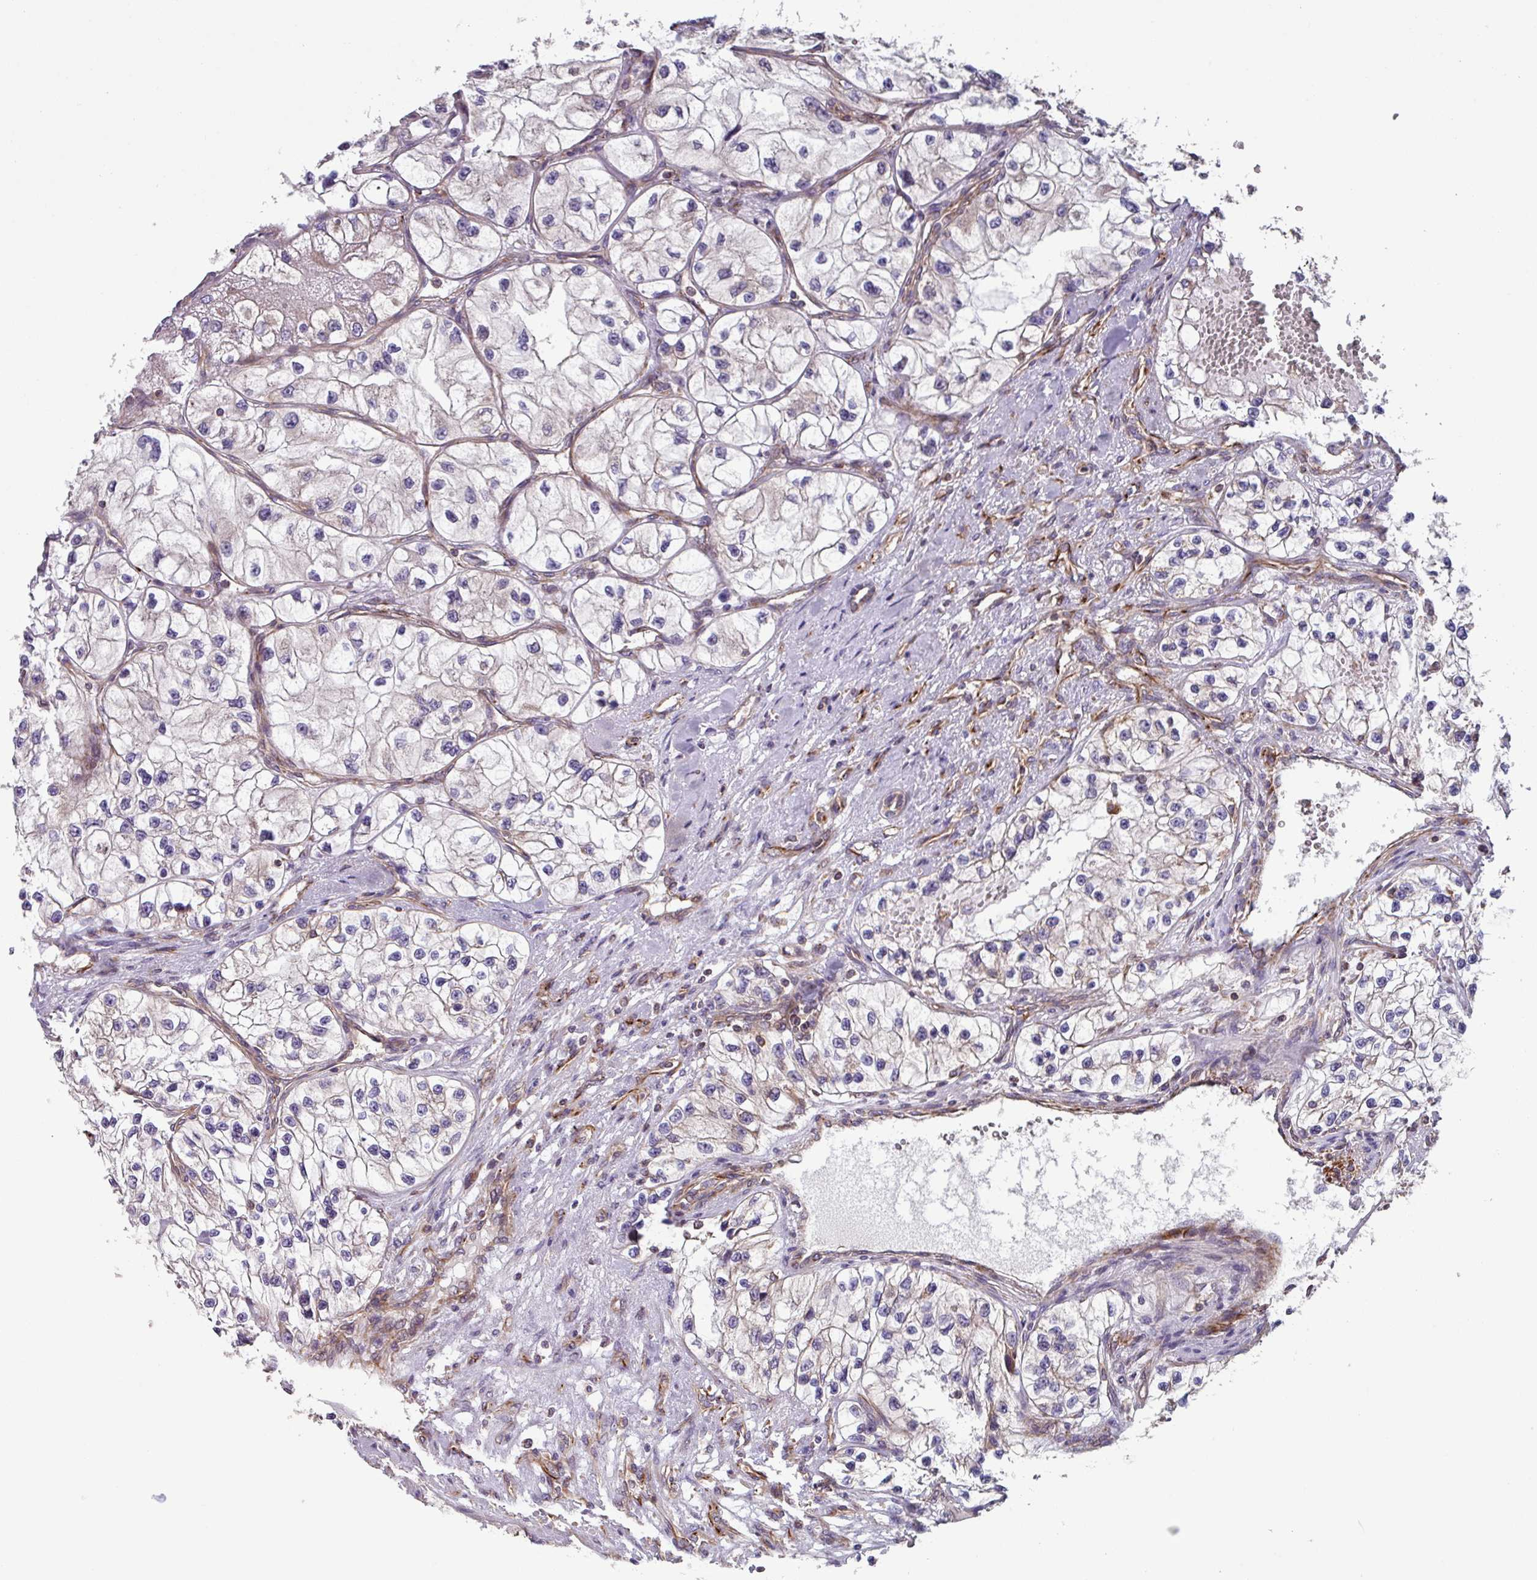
{"staining": {"intensity": "weak", "quantity": "25%-75%", "location": "cytoplasmic/membranous"}, "tissue": "renal cancer", "cell_type": "Tumor cells", "image_type": "cancer", "snomed": [{"axis": "morphology", "description": "Adenocarcinoma, NOS"}, {"axis": "topography", "description": "Kidney"}], "caption": "Renal adenocarcinoma stained with a protein marker exhibits weak staining in tumor cells.", "gene": "PLEKHD1", "patient": {"sex": "female", "age": 57}}